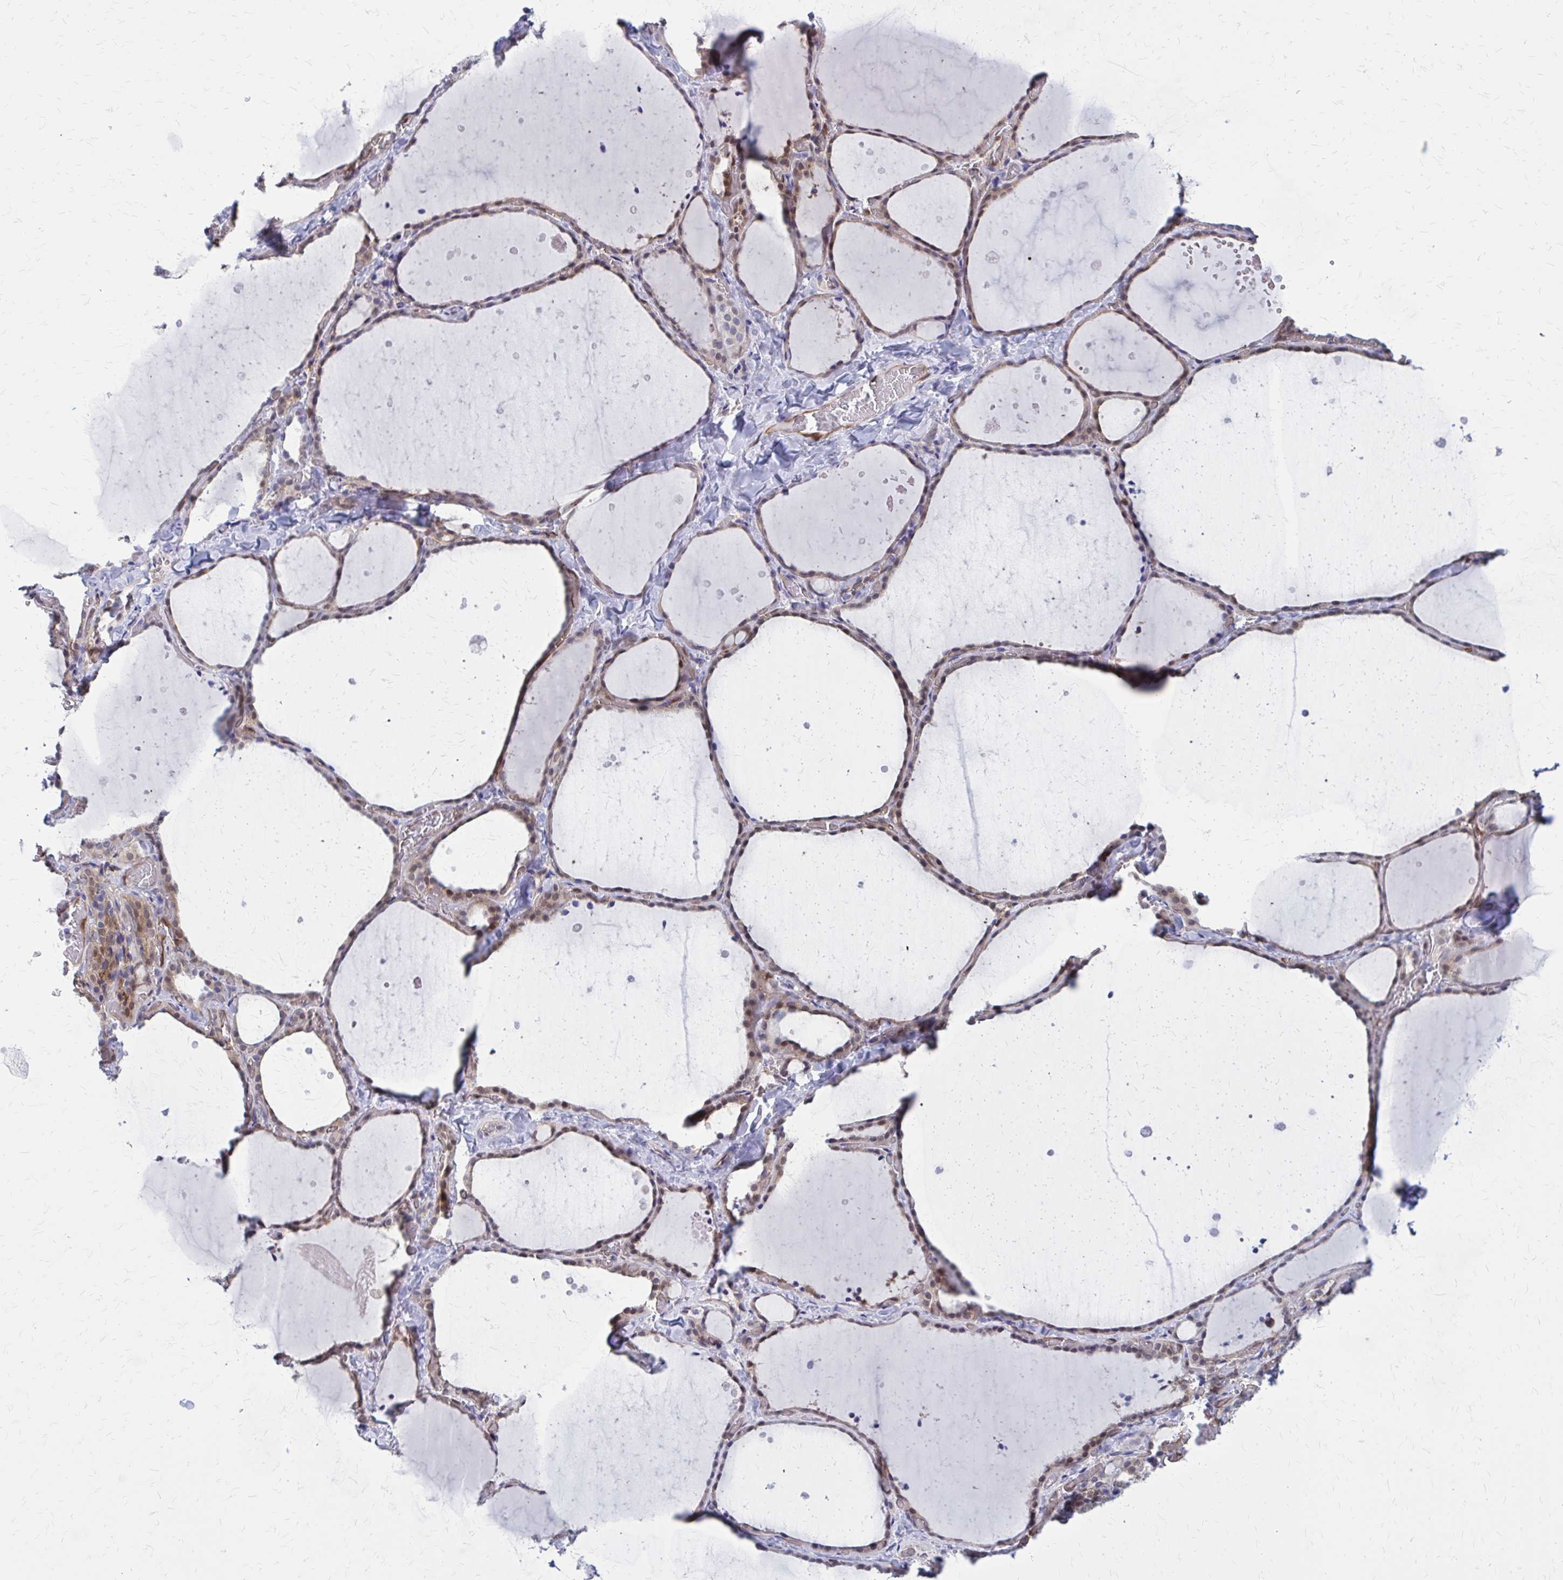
{"staining": {"intensity": "strong", "quantity": "25%-75%", "location": "cytoplasmic/membranous,nuclear"}, "tissue": "thyroid gland", "cell_type": "Glandular cells", "image_type": "normal", "snomed": [{"axis": "morphology", "description": "Normal tissue, NOS"}, {"axis": "topography", "description": "Thyroid gland"}], "caption": "Glandular cells demonstrate high levels of strong cytoplasmic/membranous,nuclear staining in approximately 25%-75% of cells in normal thyroid gland. (DAB IHC with brightfield microscopy, high magnification).", "gene": "CLIC2", "patient": {"sex": "female", "age": 36}}